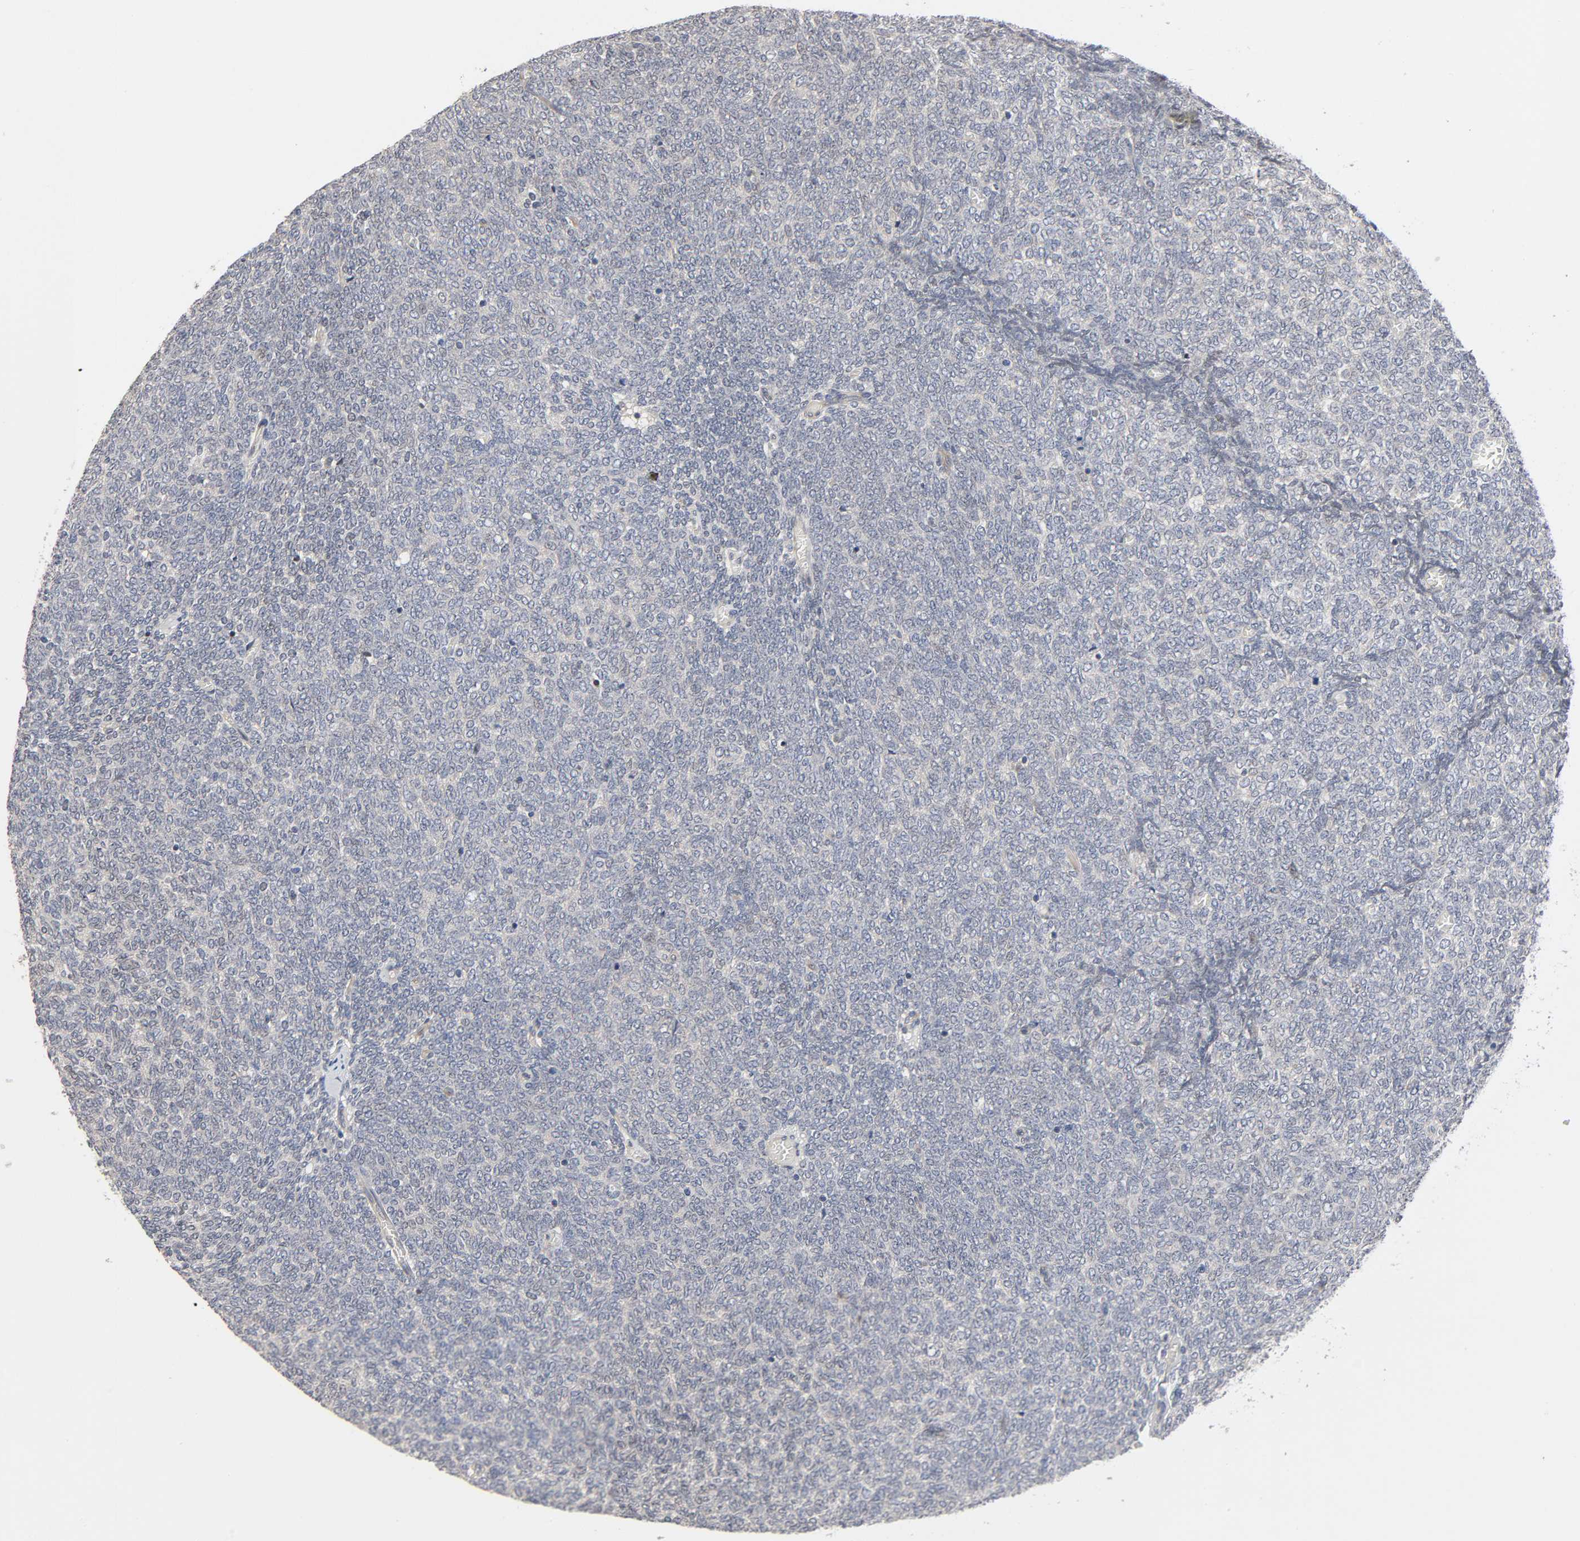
{"staining": {"intensity": "negative", "quantity": "none", "location": "none"}, "tissue": "renal cancer", "cell_type": "Tumor cells", "image_type": "cancer", "snomed": [{"axis": "morphology", "description": "Neoplasm, malignant, NOS"}, {"axis": "topography", "description": "Kidney"}], "caption": "The micrograph displays no significant expression in tumor cells of renal cancer (malignant neoplasm).", "gene": "HDLBP", "patient": {"sex": "male", "age": 28}}